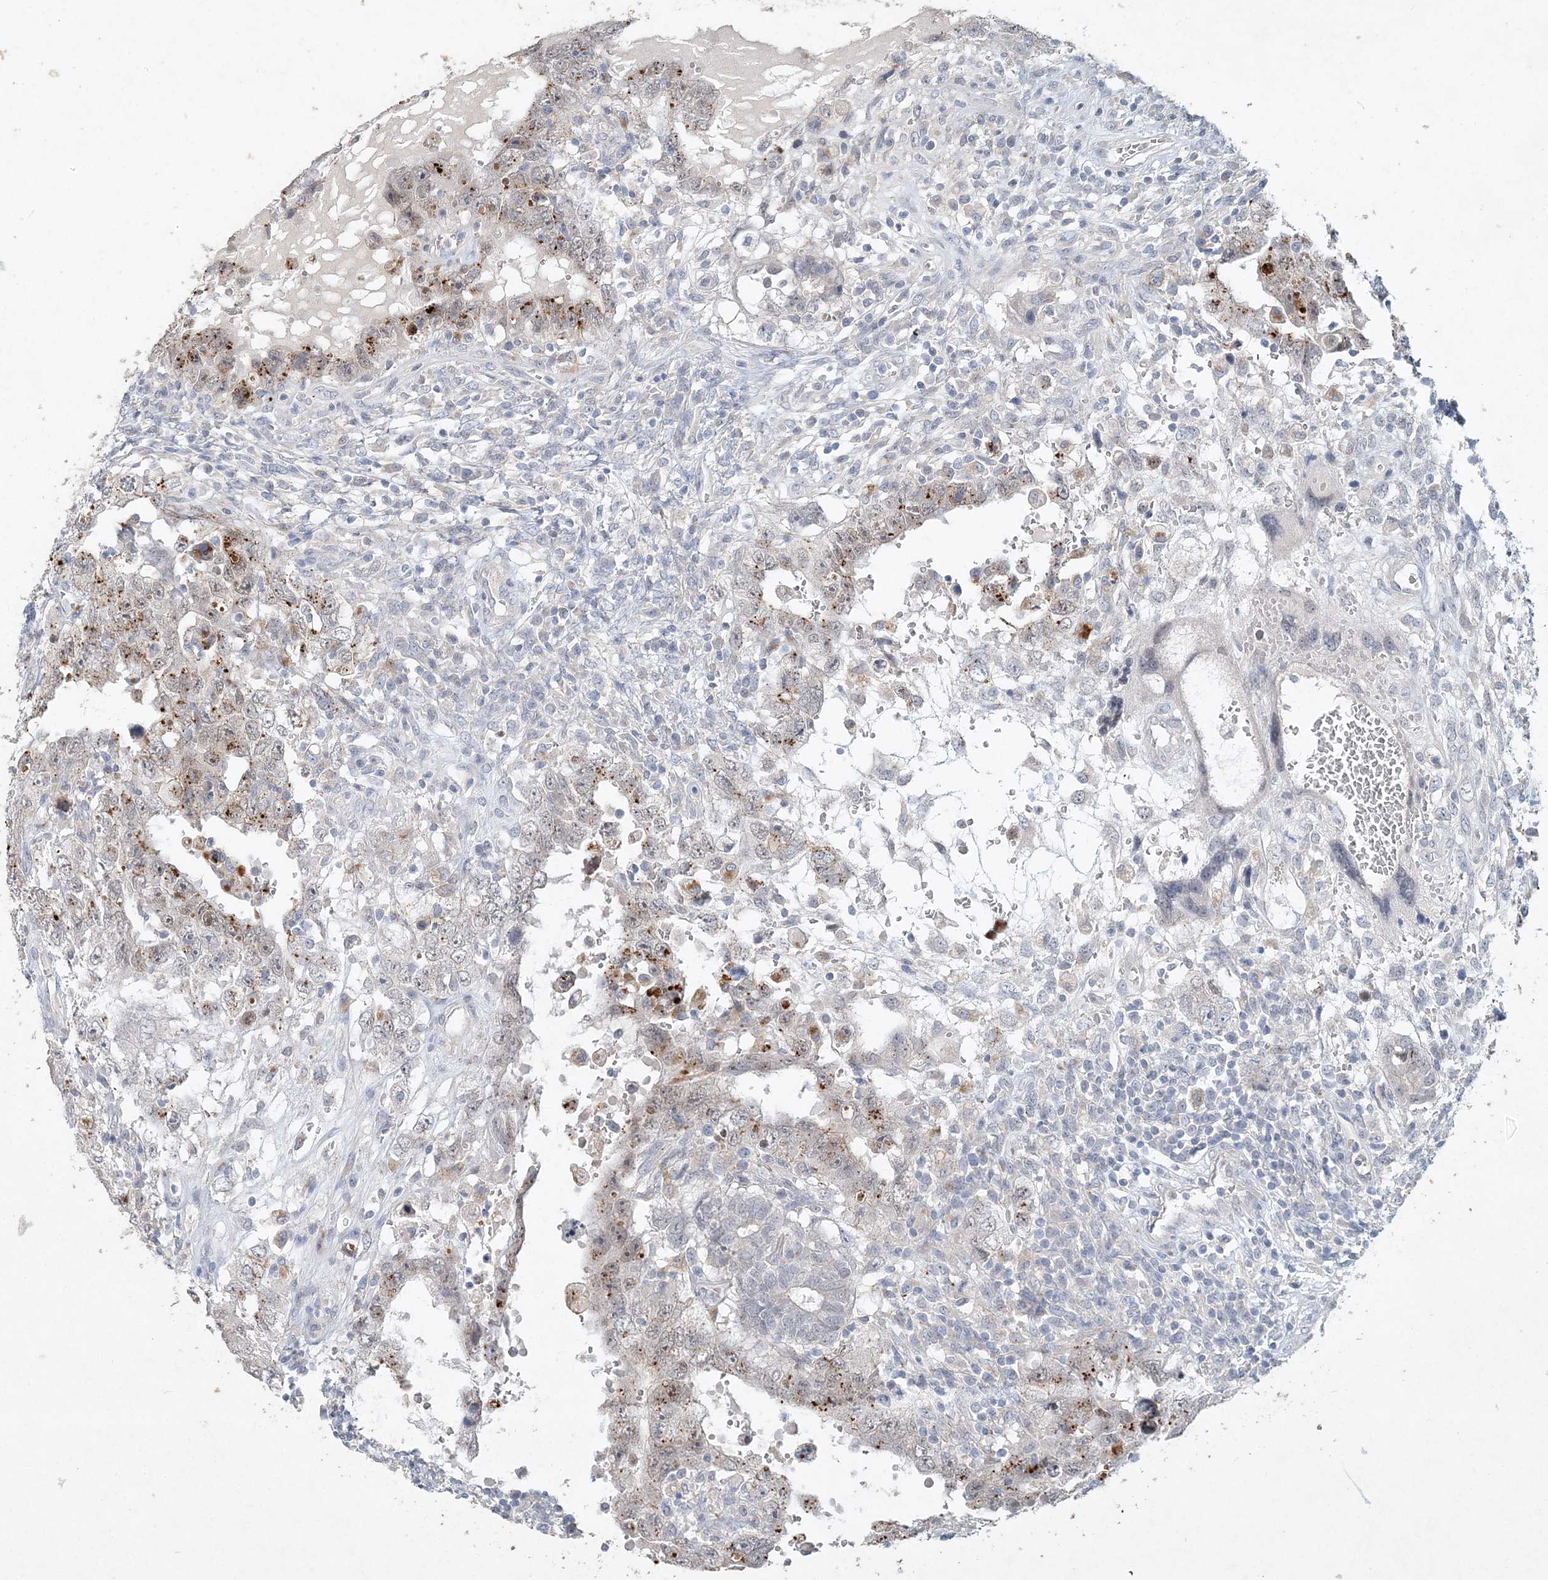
{"staining": {"intensity": "moderate", "quantity": "25%-75%", "location": "cytoplasmic/membranous"}, "tissue": "testis cancer", "cell_type": "Tumor cells", "image_type": "cancer", "snomed": [{"axis": "morphology", "description": "Carcinoma, Embryonal, NOS"}, {"axis": "topography", "description": "Testis"}], "caption": "A high-resolution micrograph shows IHC staining of testis cancer (embryonal carcinoma), which shows moderate cytoplasmic/membranous staining in approximately 25%-75% of tumor cells. Using DAB (brown) and hematoxylin (blue) stains, captured at high magnification using brightfield microscopy.", "gene": "DNAH5", "patient": {"sex": "male", "age": 26}}